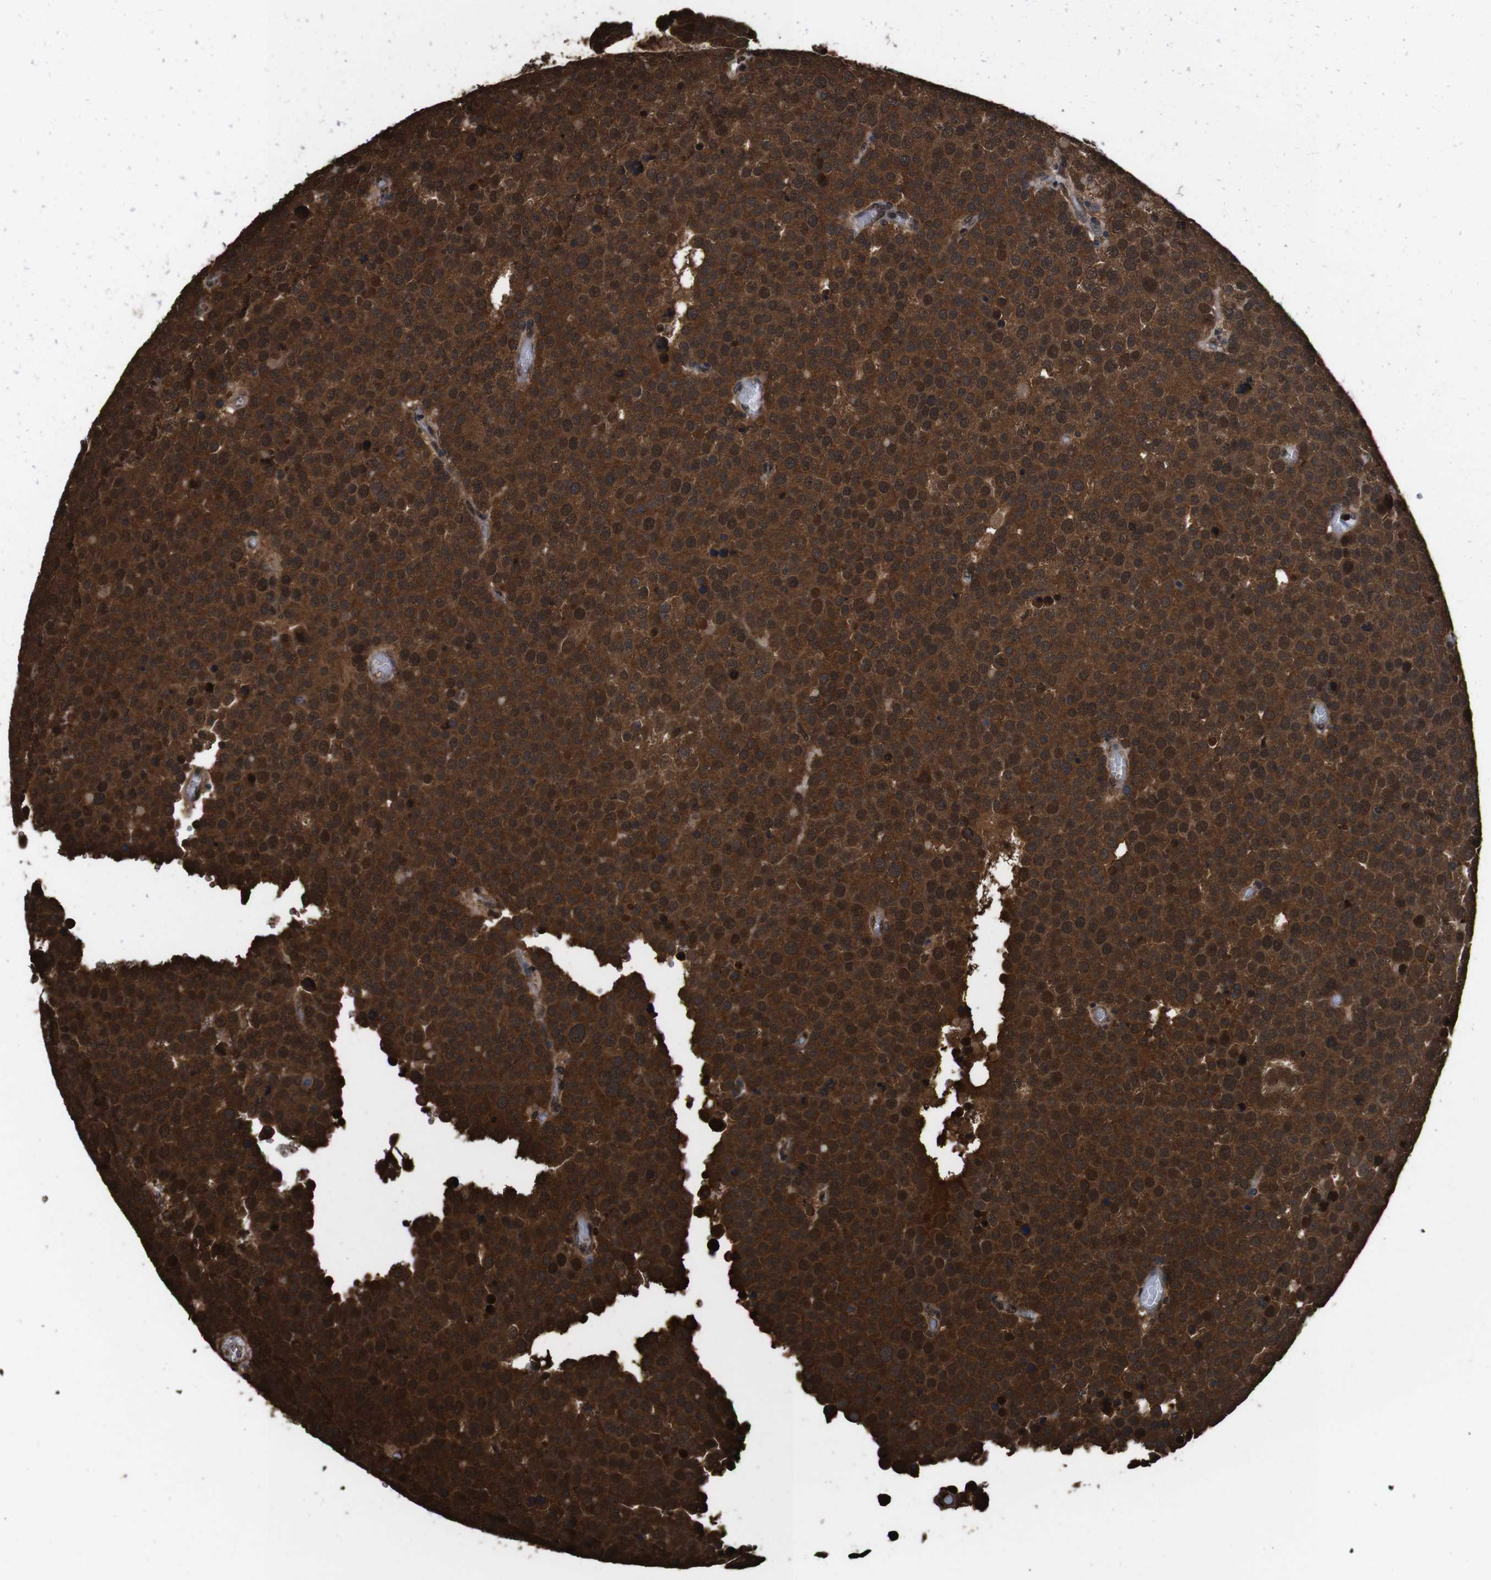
{"staining": {"intensity": "strong", "quantity": ">75%", "location": "cytoplasmic/membranous,nuclear"}, "tissue": "testis cancer", "cell_type": "Tumor cells", "image_type": "cancer", "snomed": [{"axis": "morphology", "description": "Normal tissue, NOS"}, {"axis": "morphology", "description": "Seminoma, NOS"}, {"axis": "topography", "description": "Testis"}], "caption": "High-power microscopy captured an IHC image of testis seminoma, revealing strong cytoplasmic/membranous and nuclear positivity in approximately >75% of tumor cells.", "gene": "VCP", "patient": {"sex": "male", "age": 71}}